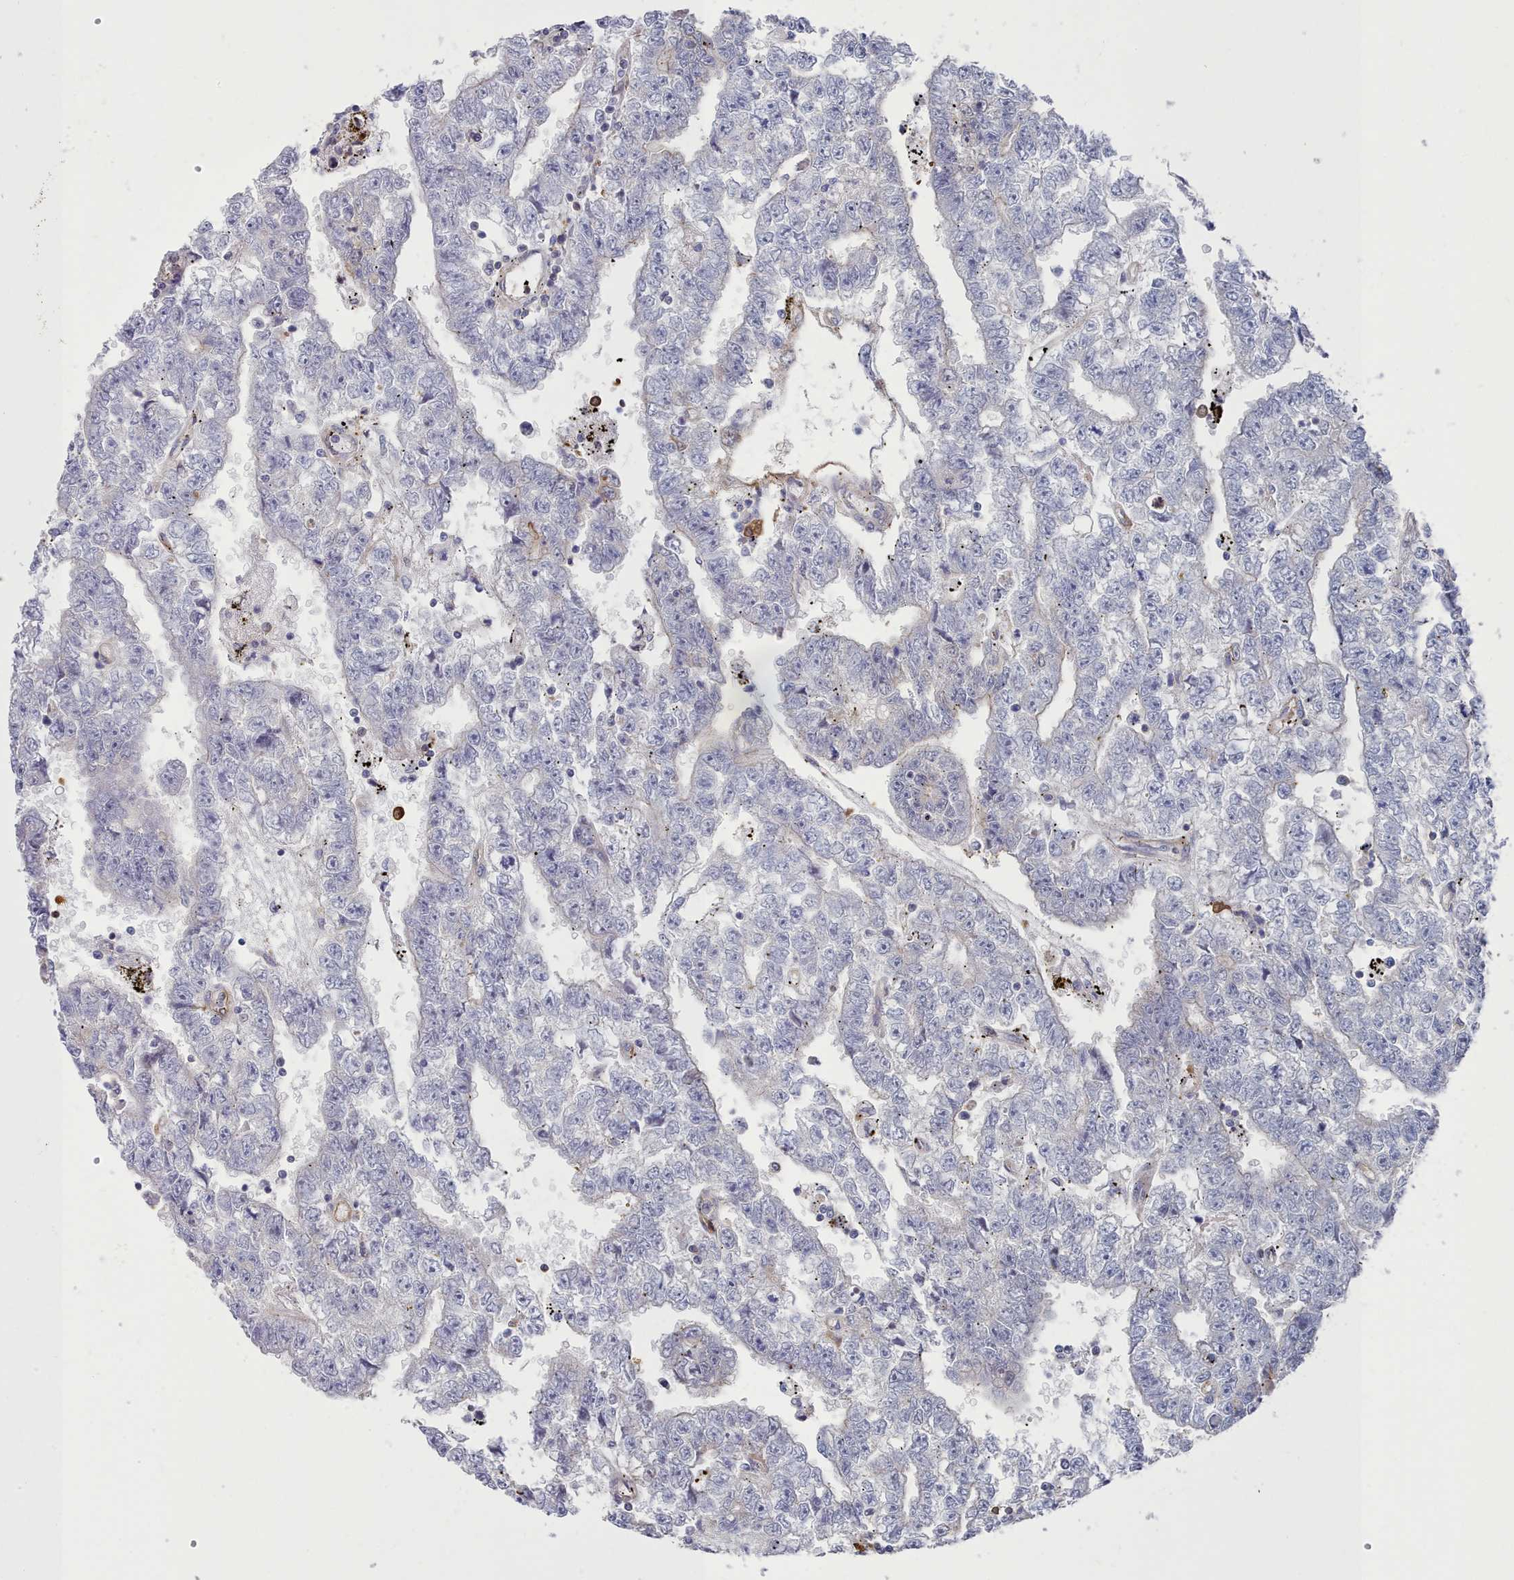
{"staining": {"intensity": "negative", "quantity": "none", "location": "none"}, "tissue": "testis cancer", "cell_type": "Tumor cells", "image_type": "cancer", "snomed": [{"axis": "morphology", "description": "Carcinoma, Embryonal, NOS"}, {"axis": "topography", "description": "Testis"}], "caption": "A histopathology image of embryonal carcinoma (testis) stained for a protein demonstrates no brown staining in tumor cells.", "gene": "G6PC1", "patient": {"sex": "male", "age": 25}}